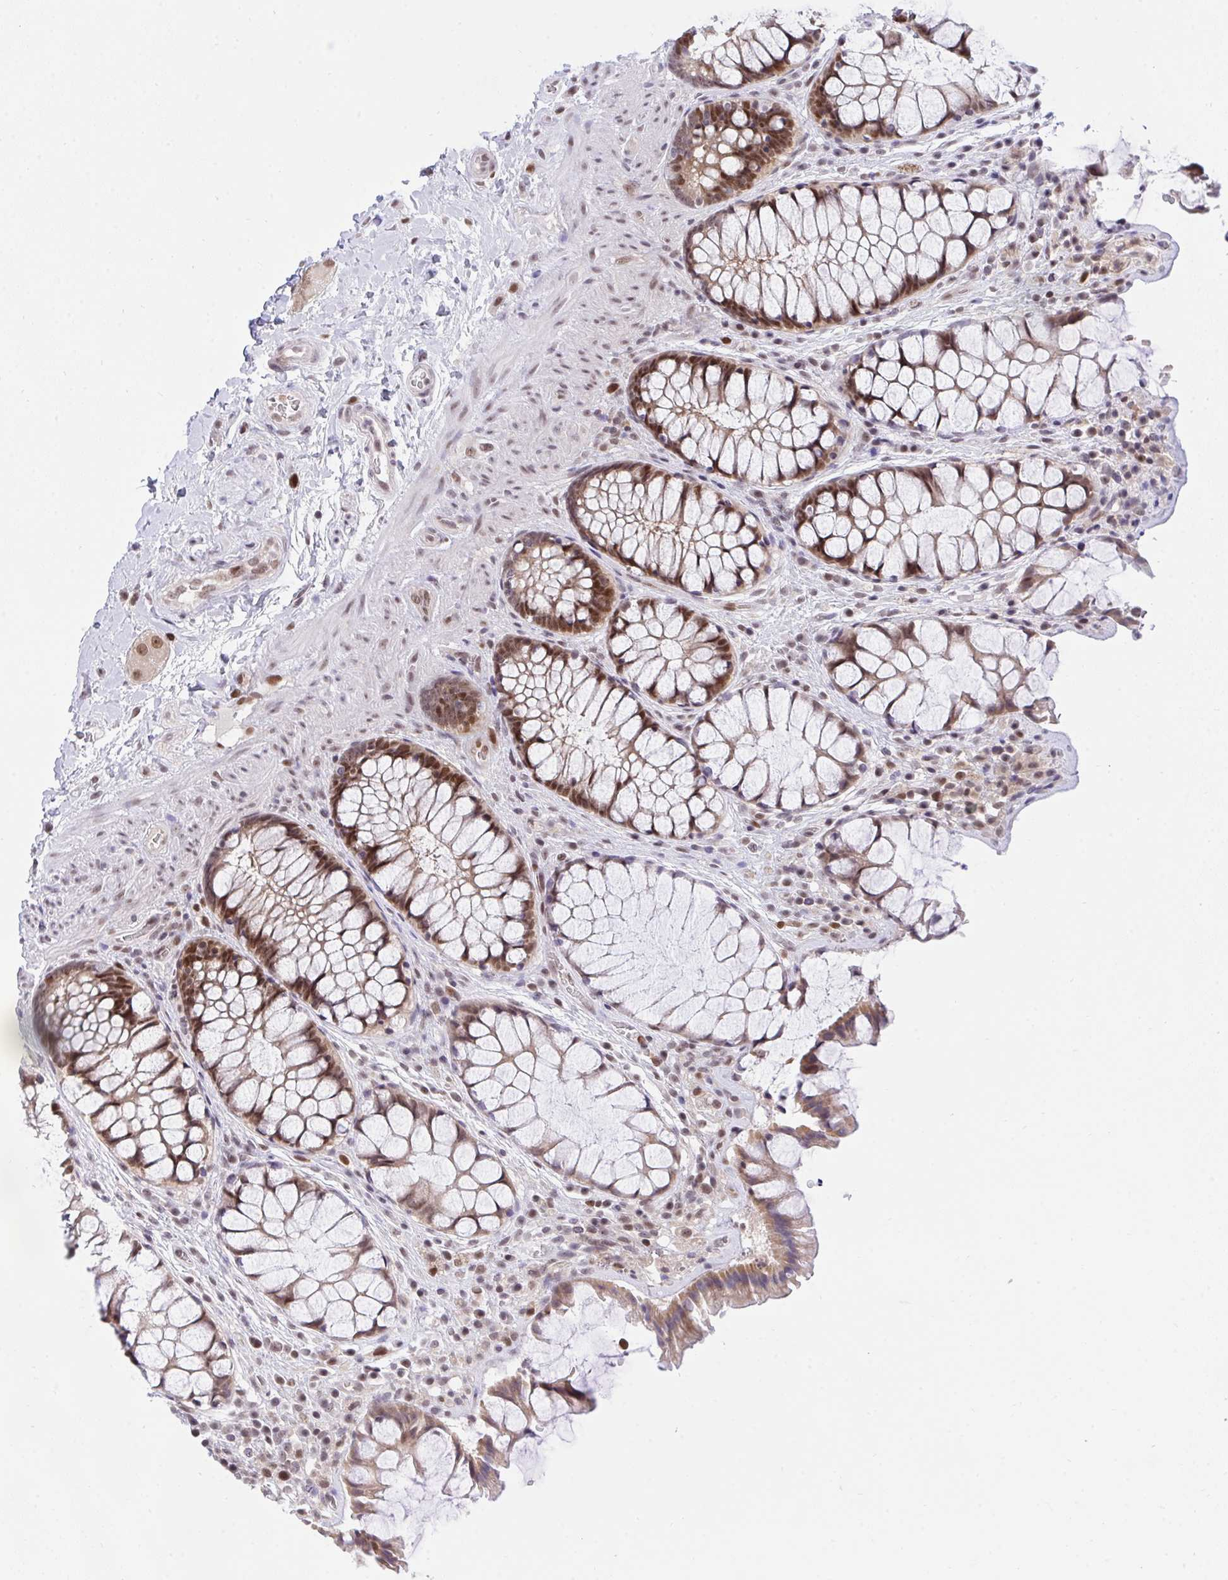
{"staining": {"intensity": "moderate", "quantity": "25%-75%", "location": "nuclear"}, "tissue": "rectum", "cell_type": "Glandular cells", "image_type": "normal", "snomed": [{"axis": "morphology", "description": "Normal tissue, NOS"}, {"axis": "topography", "description": "Rectum"}], "caption": "Glandular cells show moderate nuclear expression in about 25%-75% of cells in unremarkable rectum.", "gene": "RFC4", "patient": {"sex": "female", "age": 58}}